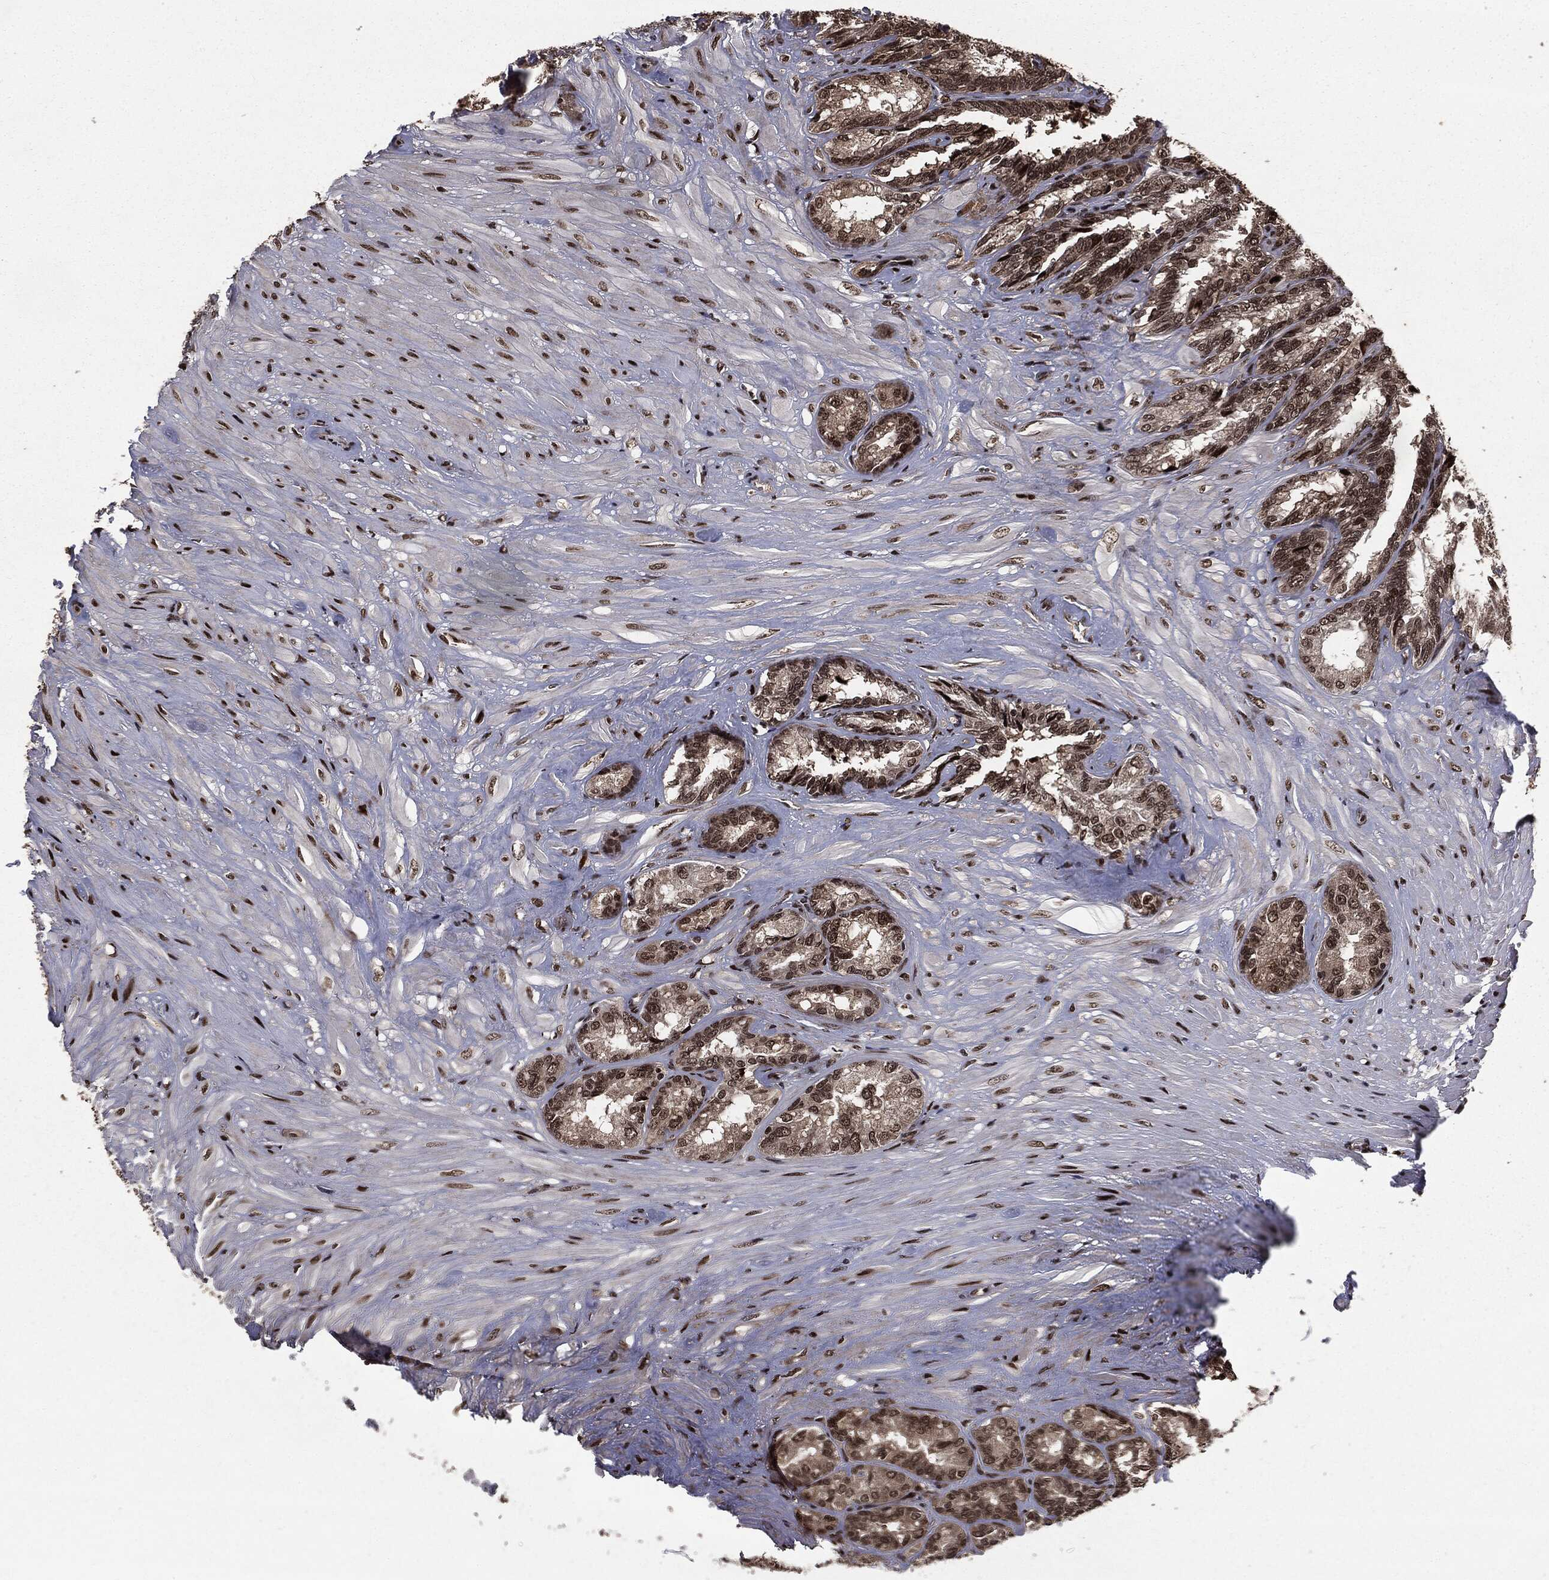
{"staining": {"intensity": "strong", "quantity": "25%-75%", "location": "cytoplasmic/membranous,nuclear"}, "tissue": "seminal vesicle", "cell_type": "Glandular cells", "image_type": "normal", "snomed": [{"axis": "morphology", "description": "Normal tissue, NOS"}, {"axis": "topography", "description": "Seminal veicle"}], "caption": "This histopathology image demonstrates immunohistochemistry staining of benign seminal vesicle, with high strong cytoplasmic/membranous,nuclear staining in about 25%-75% of glandular cells.", "gene": "DVL2", "patient": {"sex": "male", "age": 68}}